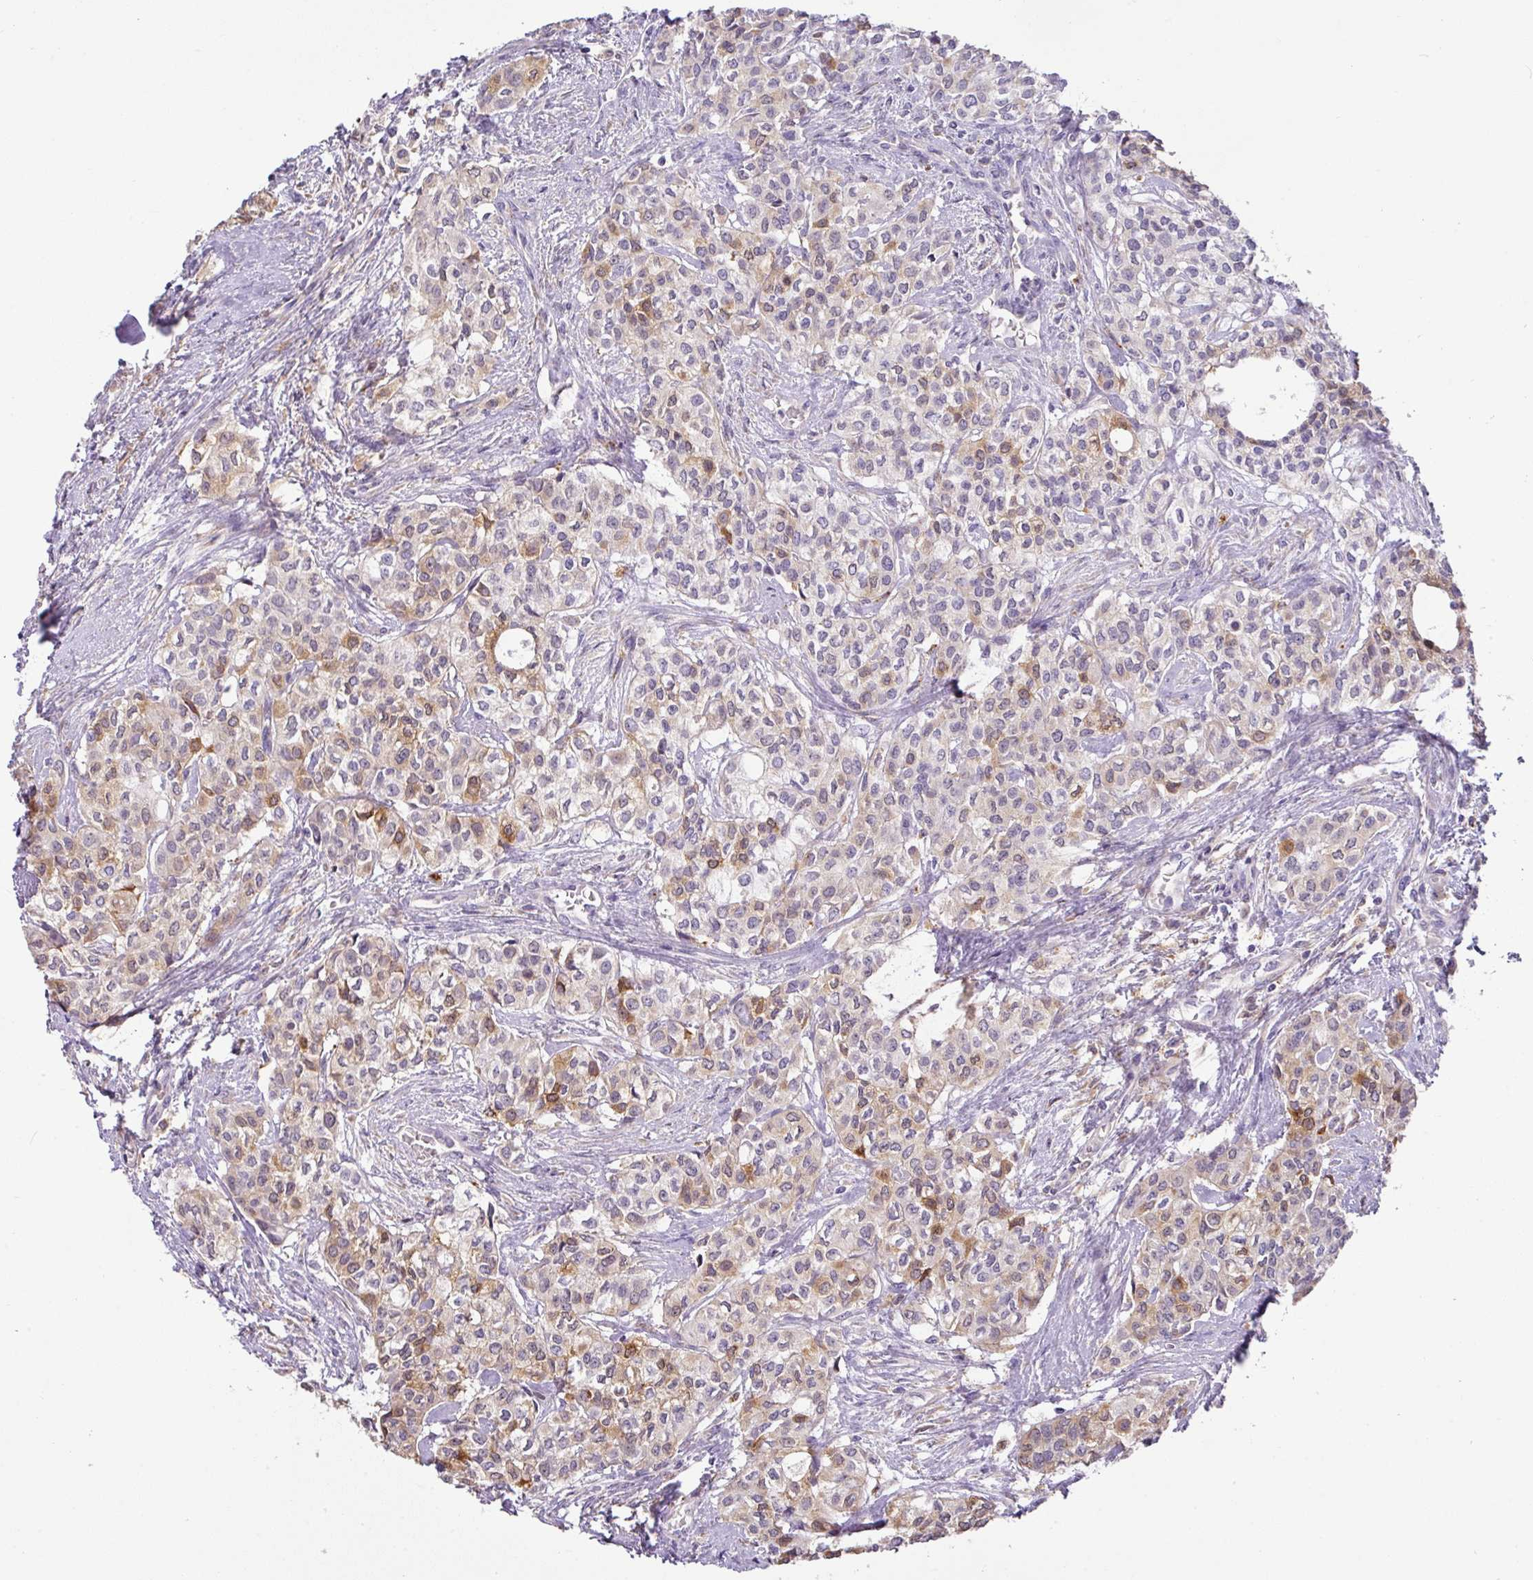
{"staining": {"intensity": "moderate", "quantity": "25%-75%", "location": "cytoplasmic/membranous,nuclear"}, "tissue": "head and neck cancer", "cell_type": "Tumor cells", "image_type": "cancer", "snomed": [{"axis": "morphology", "description": "Adenocarcinoma, NOS"}, {"axis": "topography", "description": "Head-Neck"}], "caption": "Head and neck adenocarcinoma stained with a protein marker displays moderate staining in tumor cells.", "gene": "GCNT7", "patient": {"sex": "male", "age": 81}}